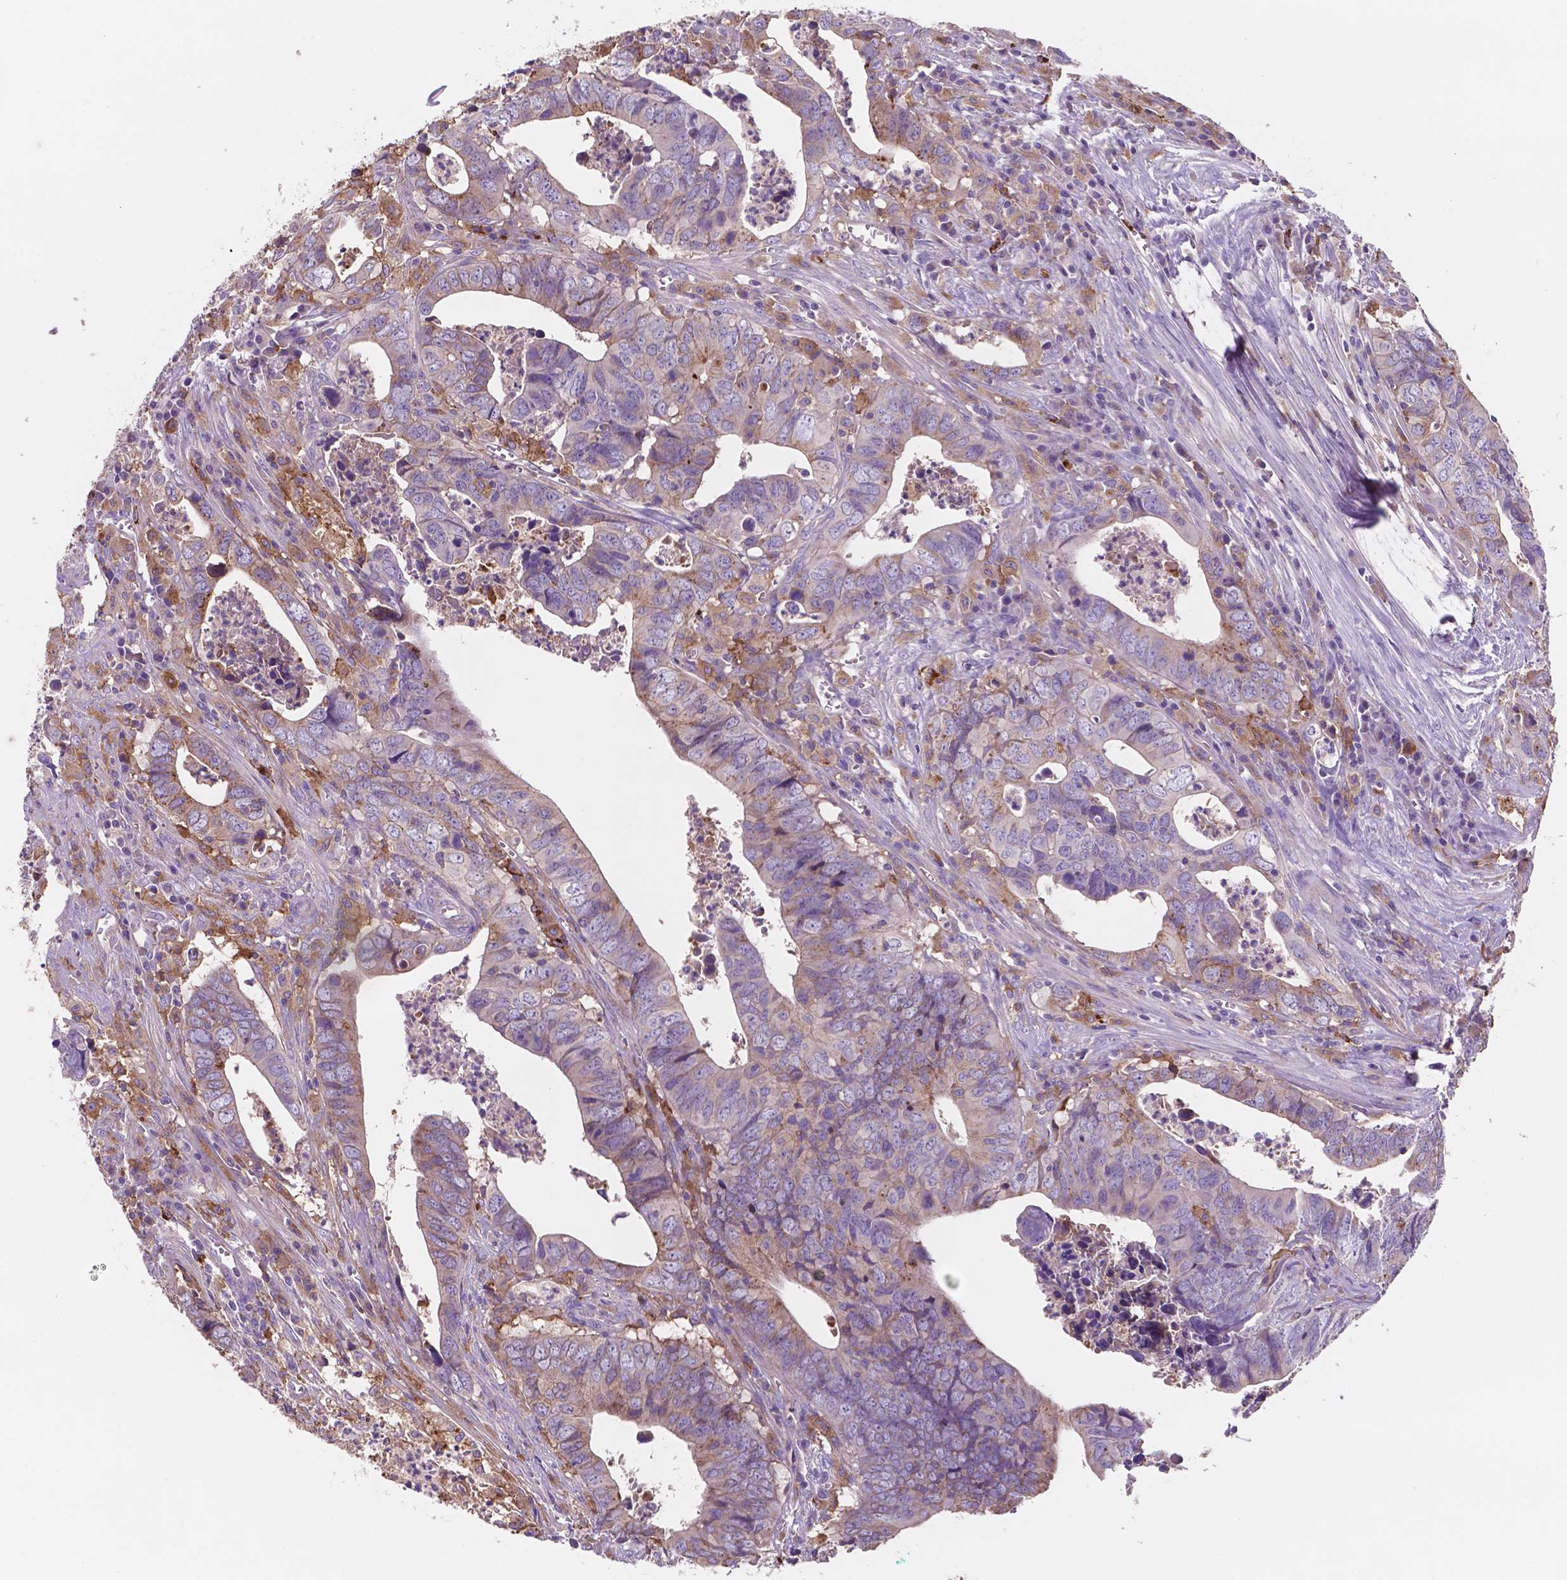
{"staining": {"intensity": "weak", "quantity": "25%-75%", "location": "cytoplasmic/membranous"}, "tissue": "colorectal cancer", "cell_type": "Tumor cells", "image_type": "cancer", "snomed": [{"axis": "morphology", "description": "Adenocarcinoma, NOS"}, {"axis": "topography", "description": "Colon"}], "caption": "Adenocarcinoma (colorectal) stained for a protein (brown) exhibits weak cytoplasmic/membranous positive expression in about 25%-75% of tumor cells.", "gene": "MKRN2OS", "patient": {"sex": "female", "age": 82}}